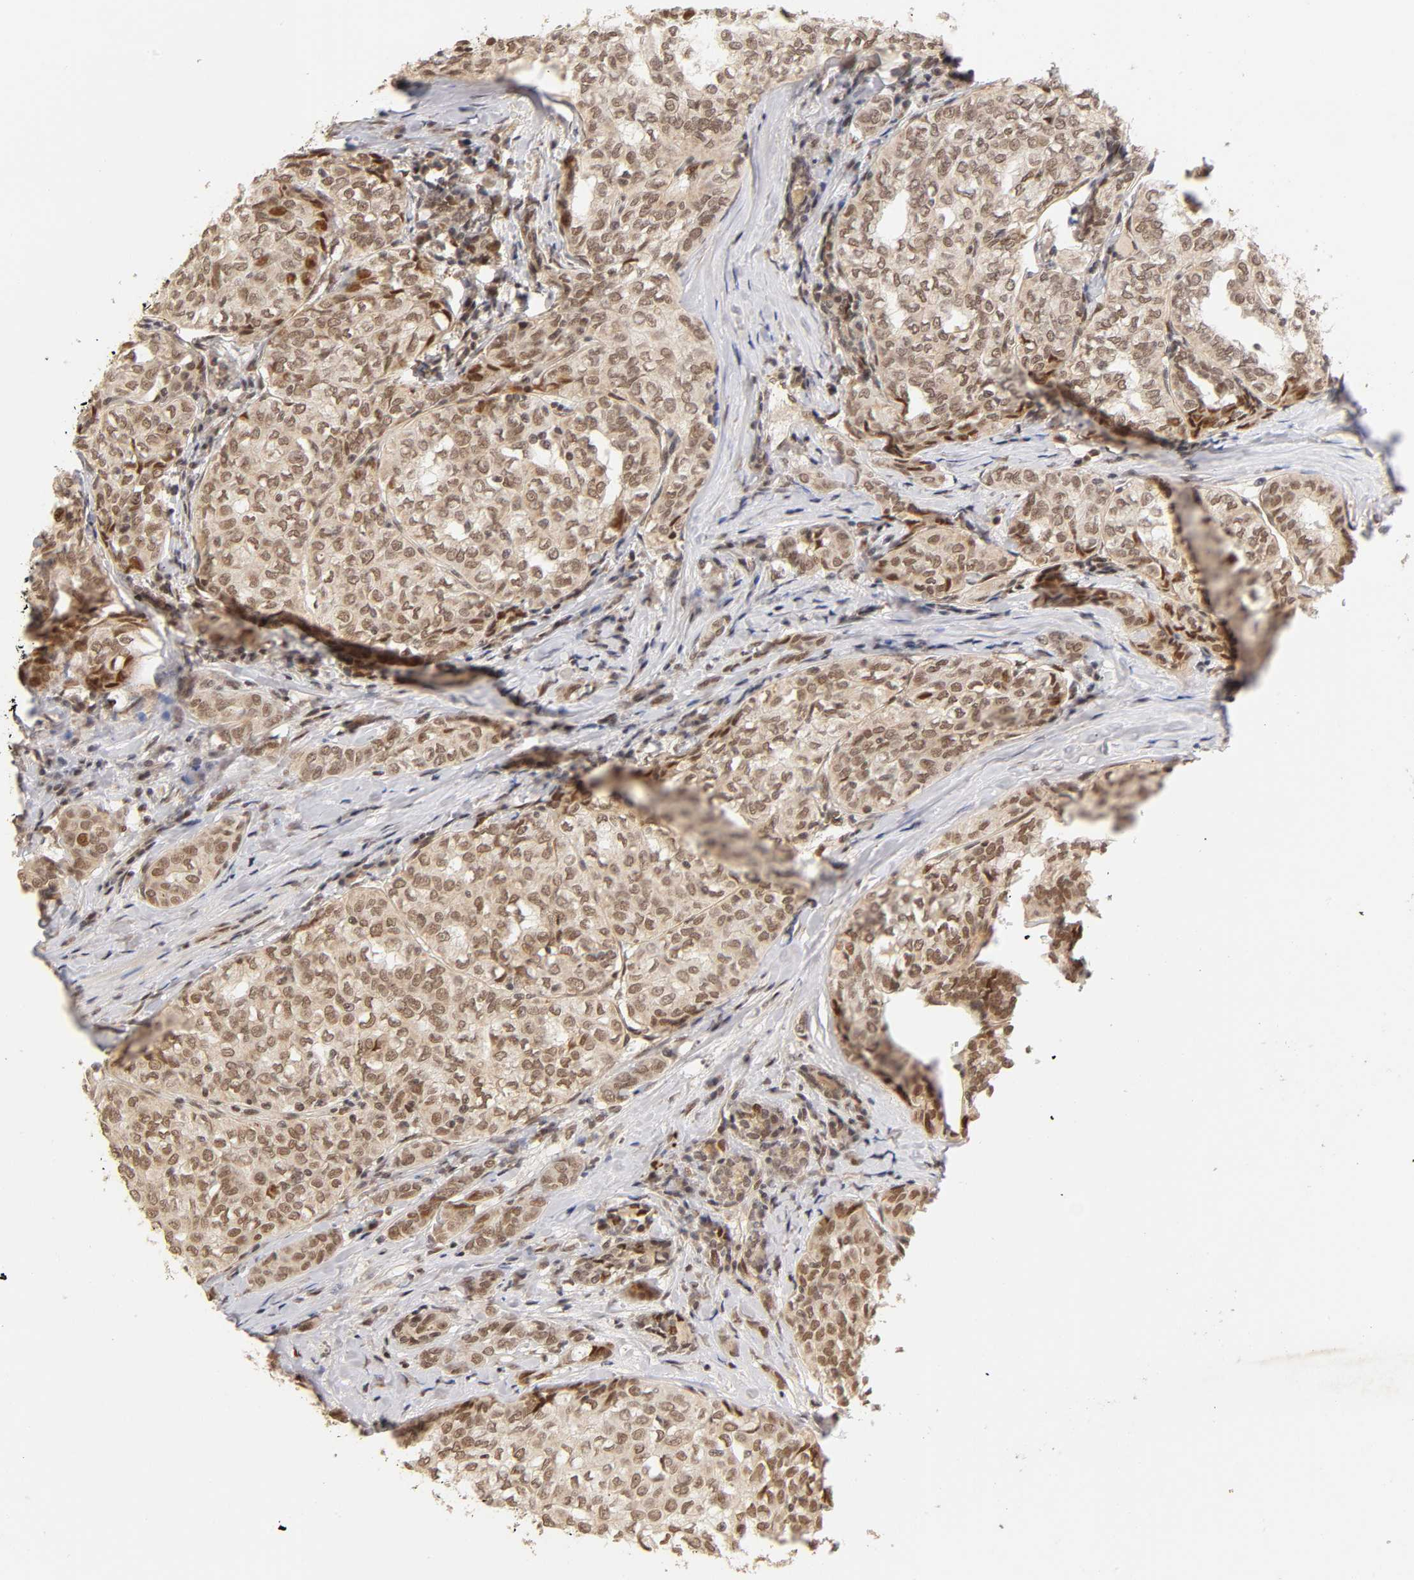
{"staining": {"intensity": "moderate", "quantity": ">75%", "location": "cytoplasmic/membranous,nuclear"}, "tissue": "thyroid cancer", "cell_type": "Tumor cells", "image_type": "cancer", "snomed": [{"axis": "morphology", "description": "Papillary adenocarcinoma, NOS"}, {"axis": "topography", "description": "Thyroid gland"}], "caption": "Protein analysis of thyroid cancer (papillary adenocarcinoma) tissue demonstrates moderate cytoplasmic/membranous and nuclear expression in approximately >75% of tumor cells. The protein of interest is stained brown, and the nuclei are stained in blue (DAB IHC with brightfield microscopy, high magnification).", "gene": "TAF10", "patient": {"sex": "female", "age": 30}}